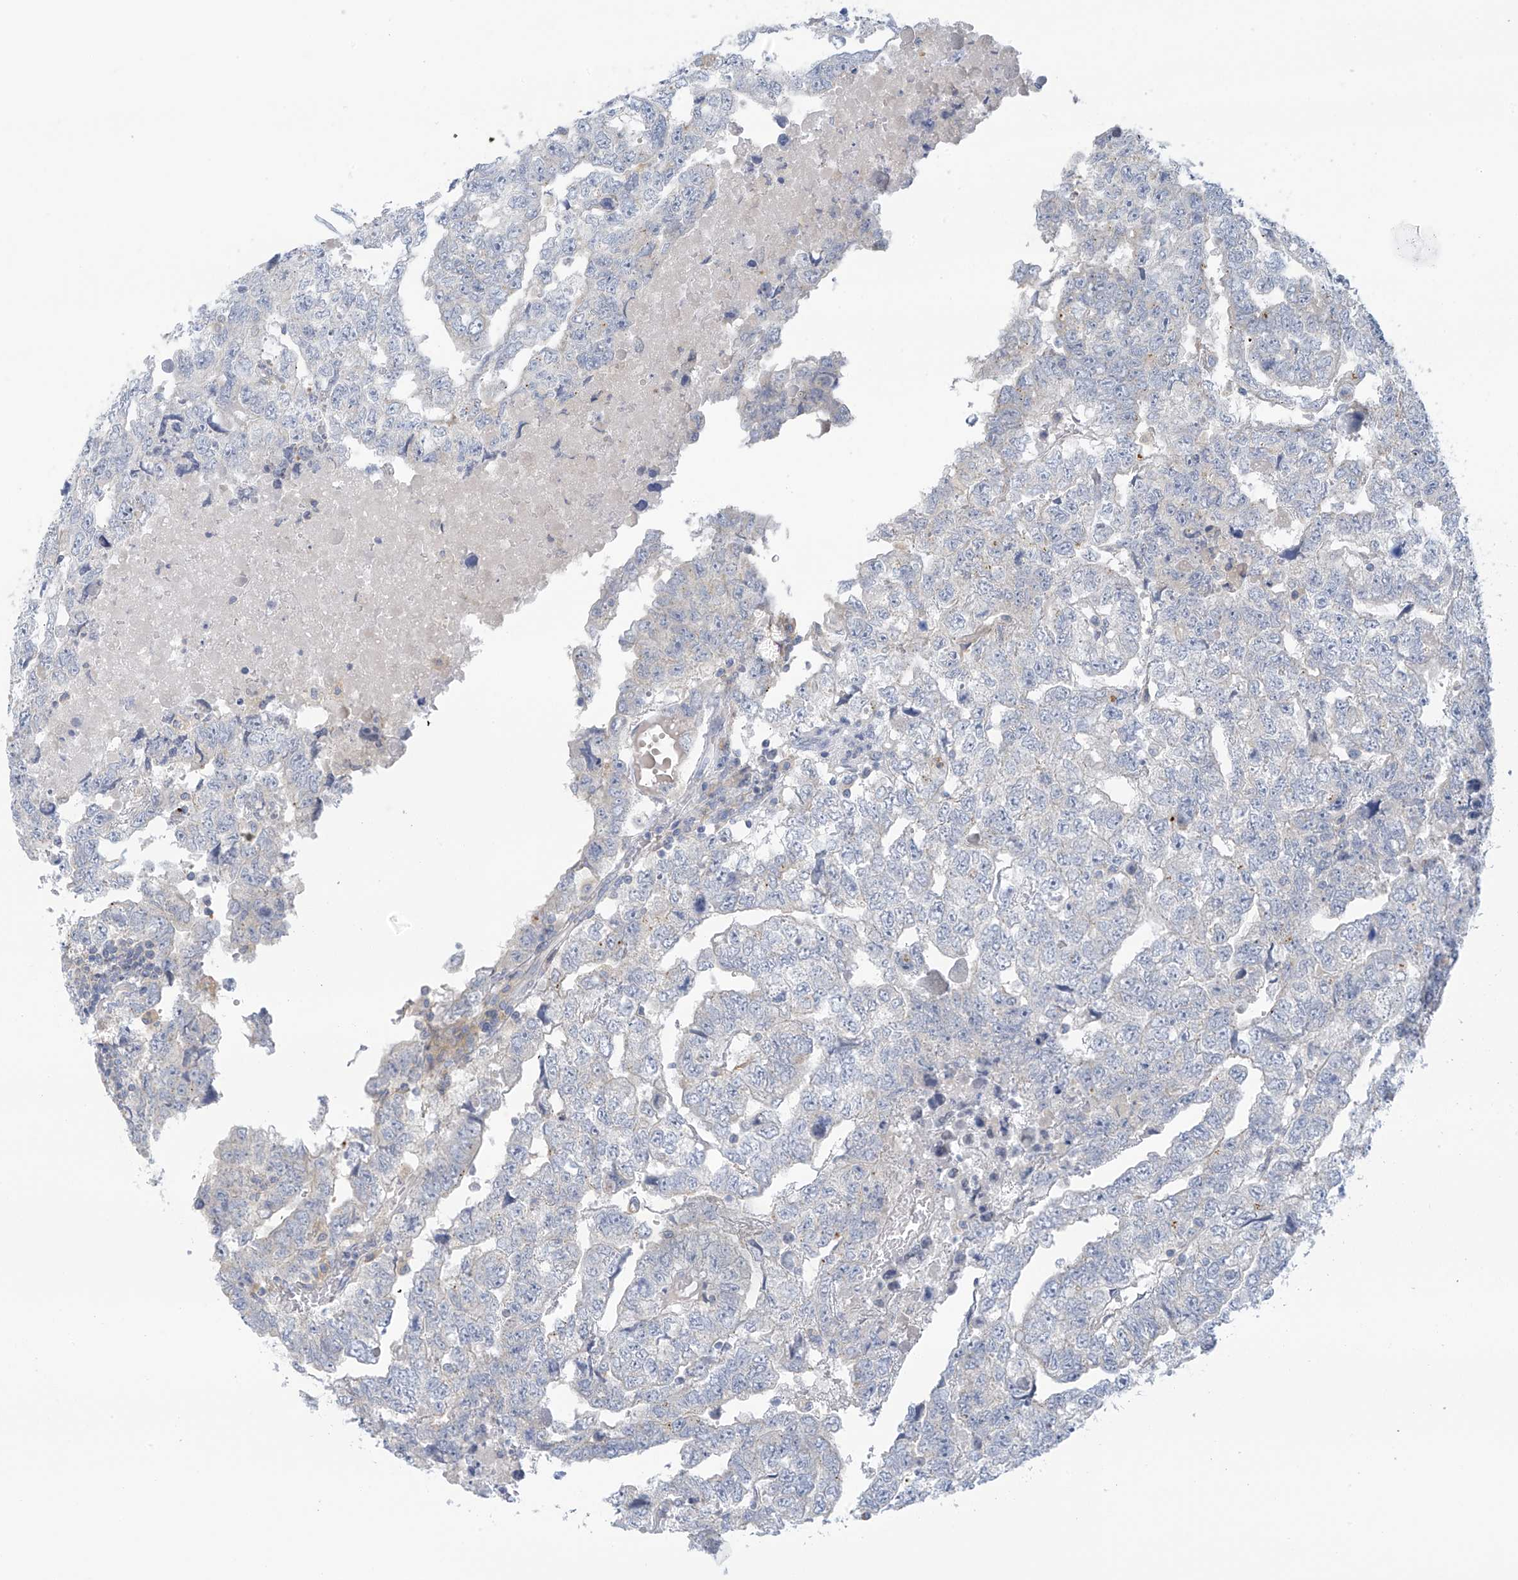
{"staining": {"intensity": "negative", "quantity": "none", "location": "none"}, "tissue": "testis cancer", "cell_type": "Tumor cells", "image_type": "cancer", "snomed": [{"axis": "morphology", "description": "Carcinoma, Embryonal, NOS"}, {"axis": "topography", "description": "Testis"}], "caption": "Immunohistochemical staining of testis embryonal carcinoma reveals no significant staining in tumor cells.", "gene": "SLC6A12", "patient": {"sex": "male", "age": 36}}